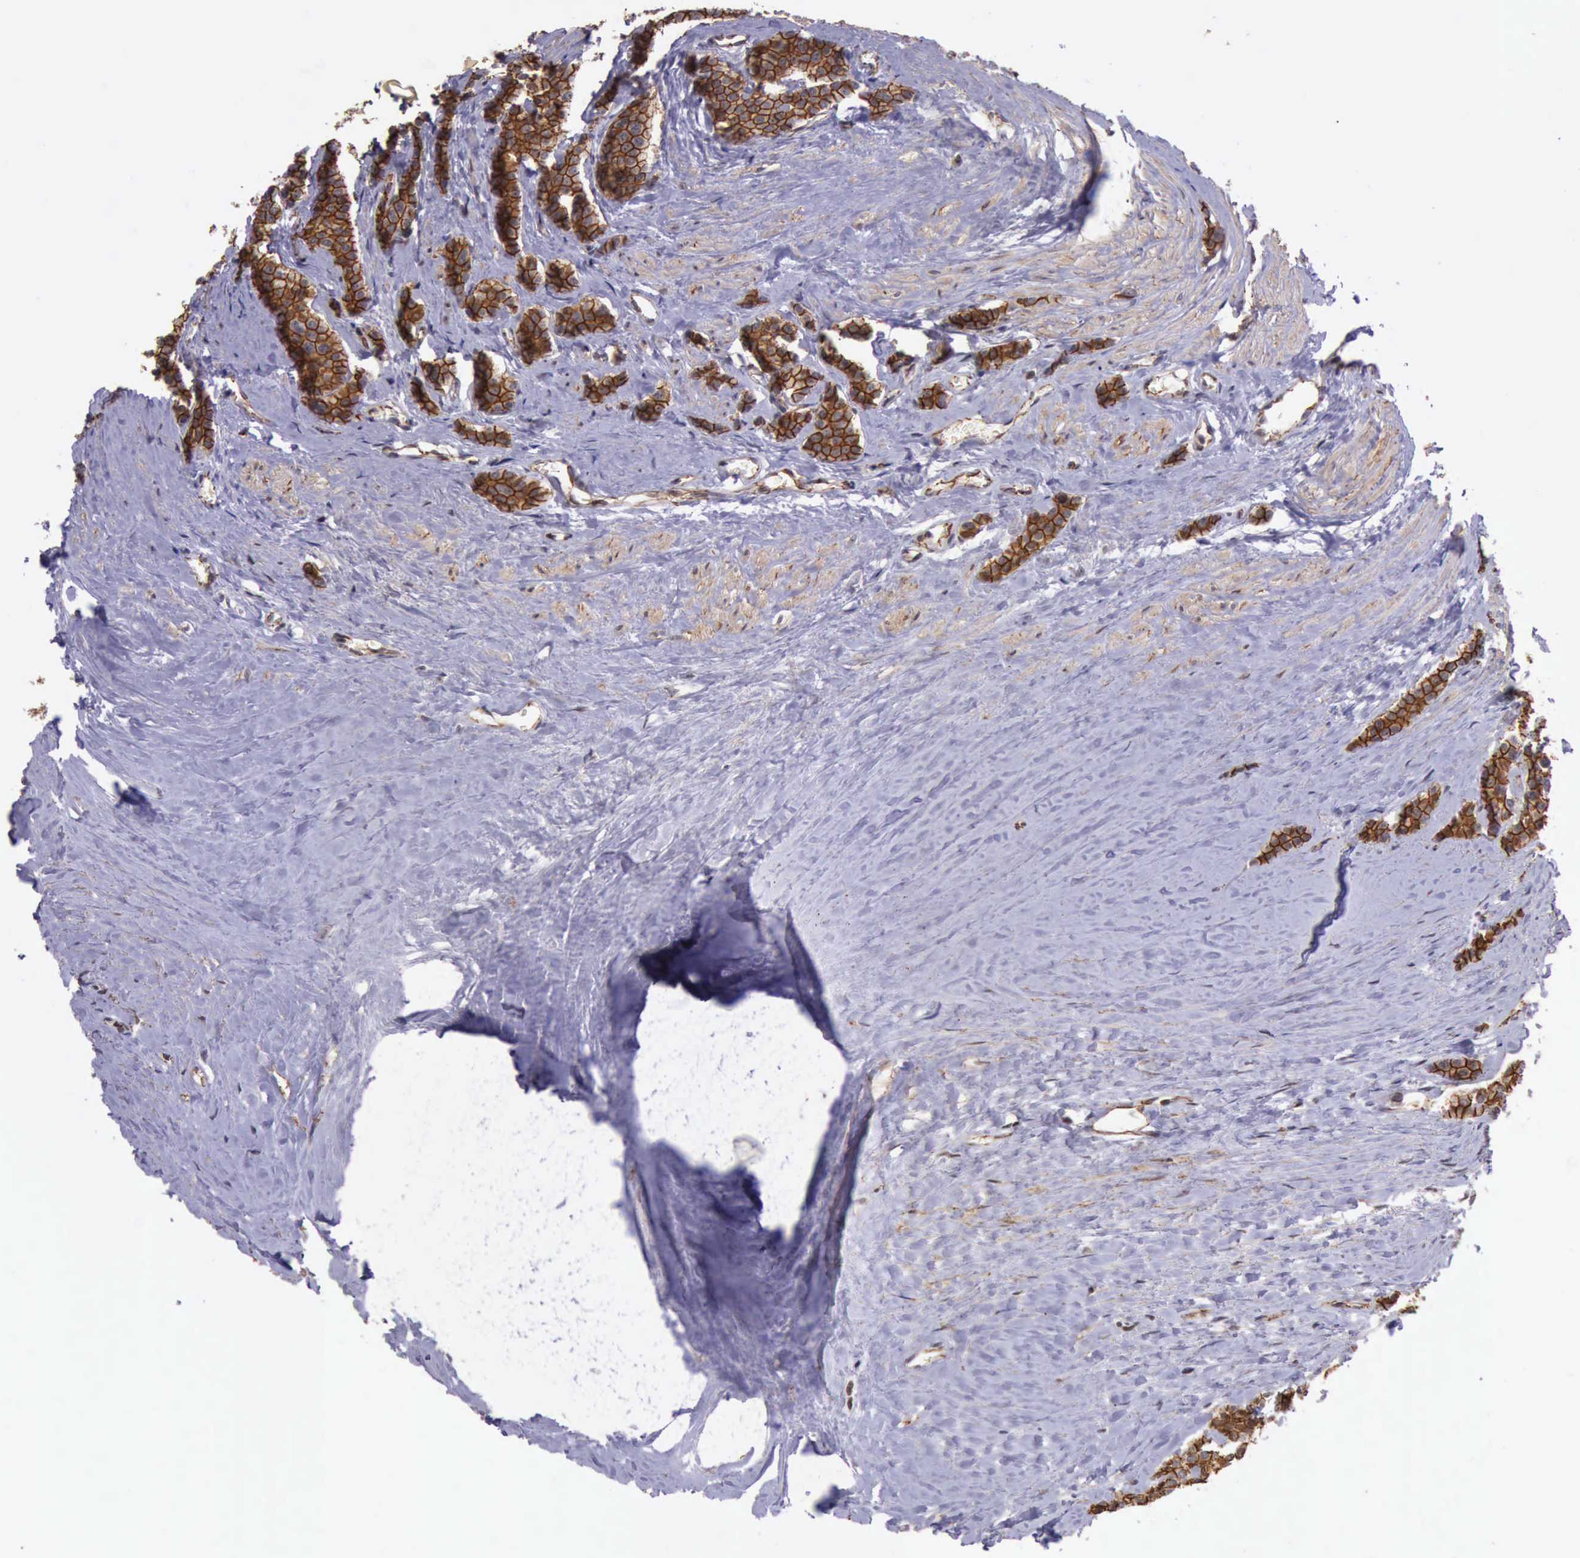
{"staining": {"intensity": "moderate", "quantity": ">75%", "location": "cytoplasmic/membranous"}, "tissue": "carcinoid", "cell_type": "Tumor cells", "image_type": "cancer", "snomed": [{"axis": "morphology", "description": "Carcinoid, malignant, NOS"}, {"axis": "topography", "description": "Small intestine"}], "caption": "This is a photomicrograph of IHC staining of carcinoid, which shows moderate expression in the cytoplasmic/membranous of tumor cells.", "gene": "CTNNB1", "patient": {"sex": "male", "age": 60}}